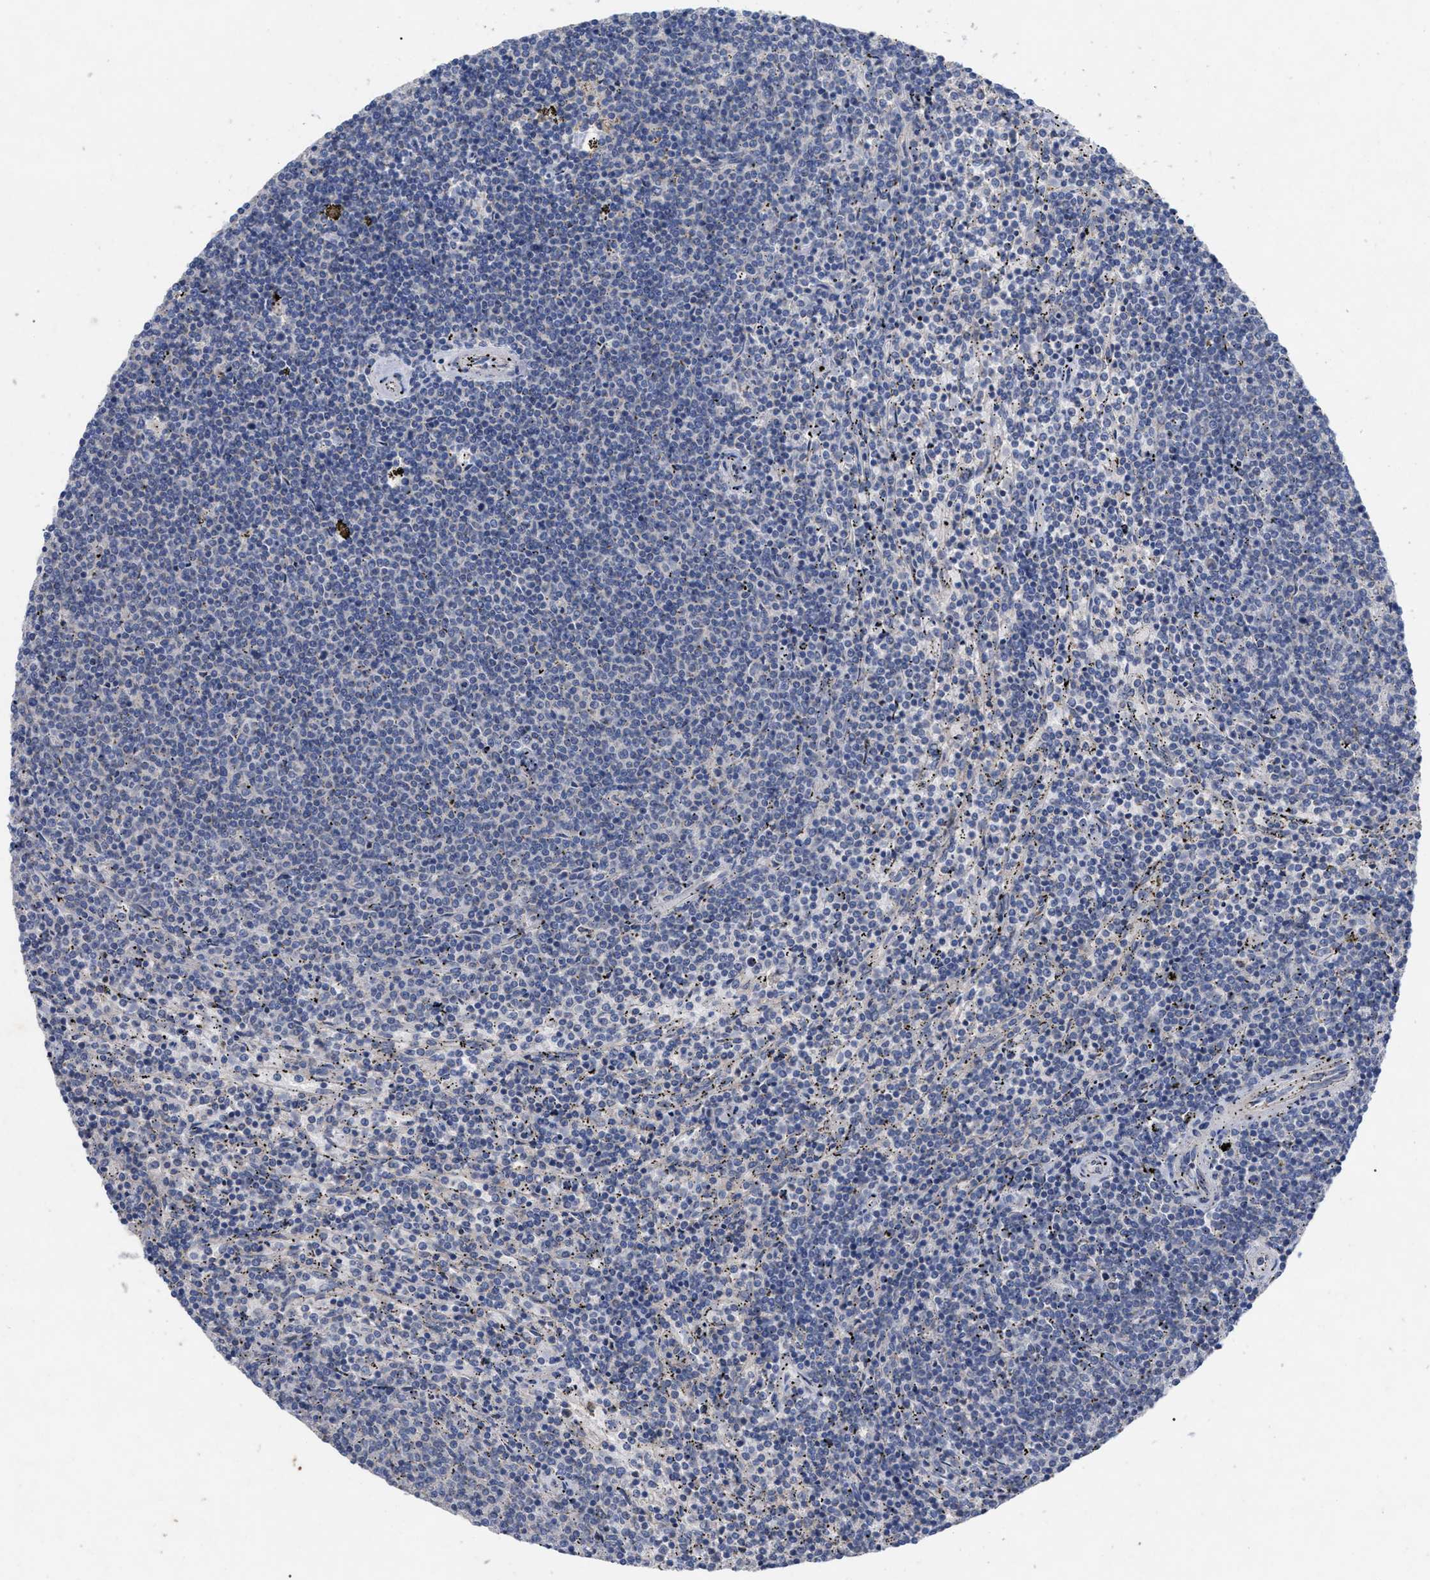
{"staining": {"intensity": "negative", "quantity": "none", "location": "none"}, "tissue": "lymphoma", "cell_type": "Tumor cells", "image_type": "cancer", "snomed": [{"axis": "morphology", "description": "Malignant lymphoma, non-Hodgkin's type, Low grade"}, {"axis": "topography", "description": "Spleen"}], "caption": "DAB immunohistochemical staining of low-grade malignant lymphoma, non-Hodgkin's type demonstrates no significant positivity in tumor cells. The staining was performed using DAB to visualize the protein expression in brown, while the nuclei were stained in blue with hematoxylin (Magnification: 20x).", "gene": "VIP", "patient": {"sex": "female", "age": 50}}